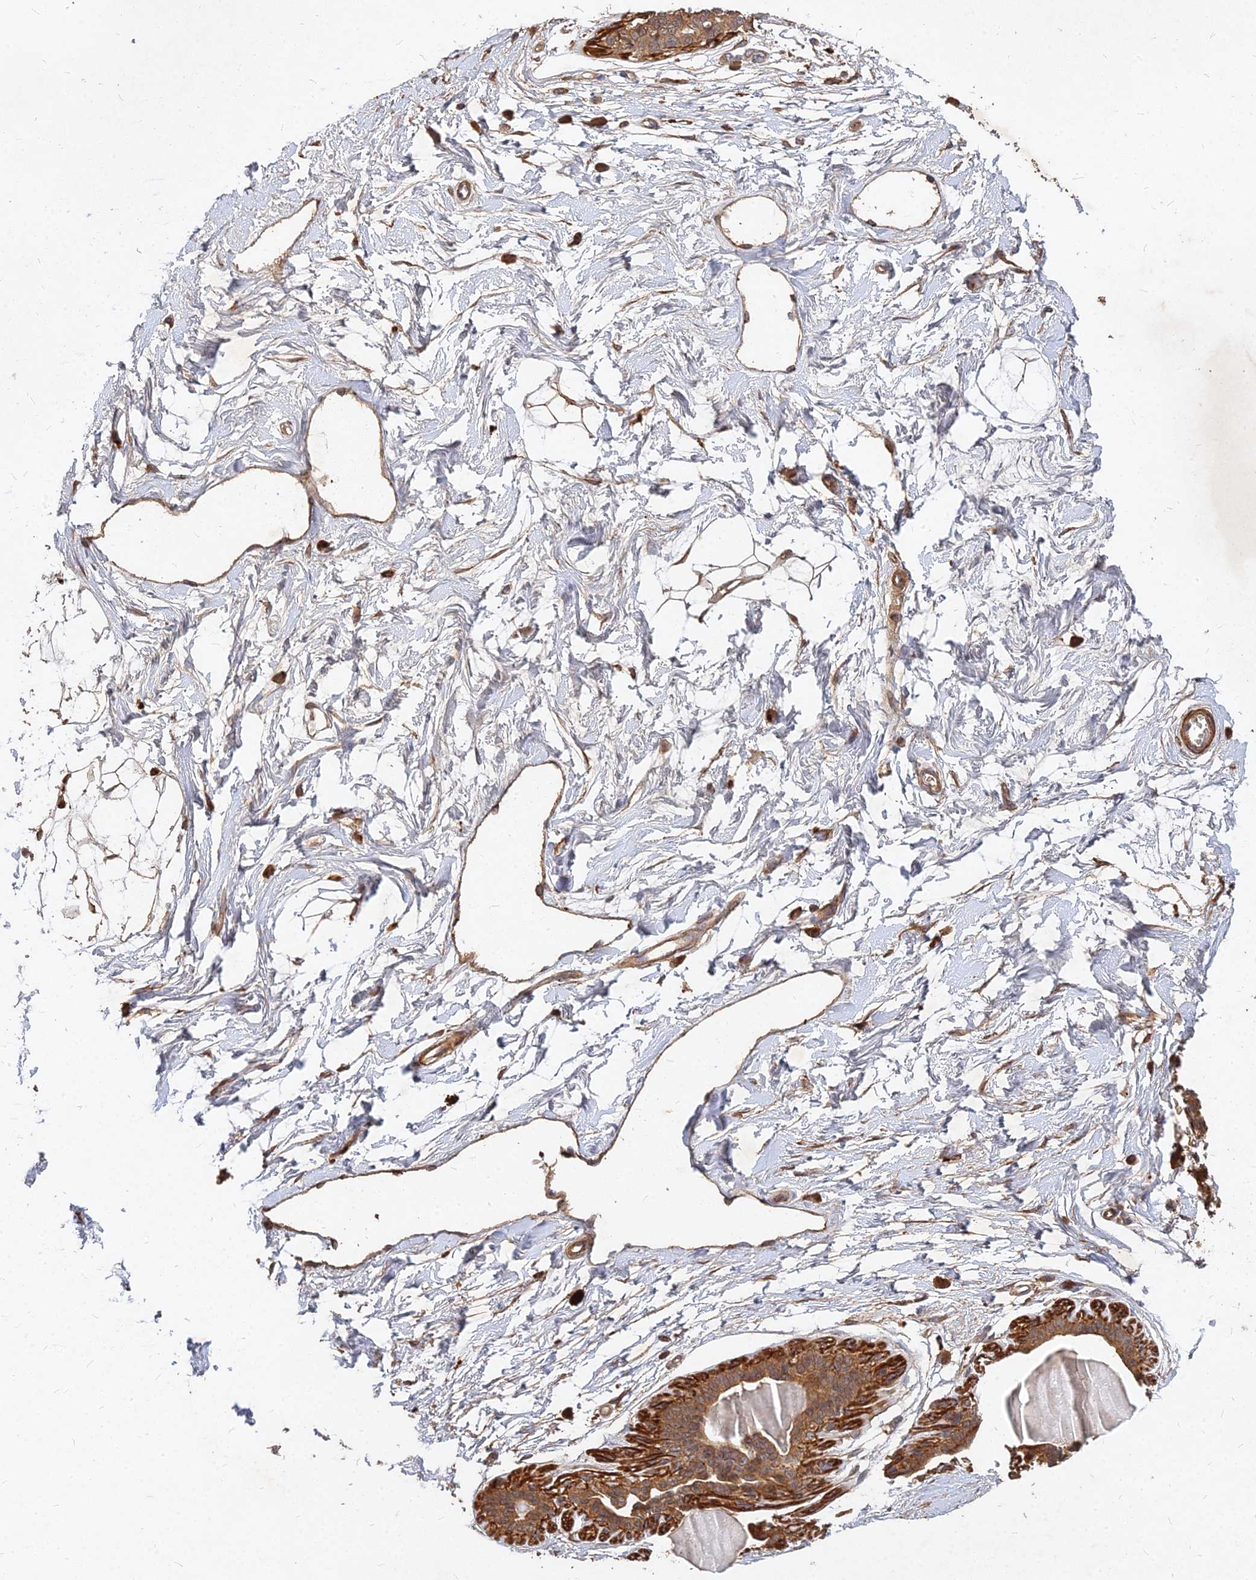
{"staining": {"intensity": "moderate", "quantity": ">75%", "location": "cytoplasmic/membranous"}, "tissue": "breast", "cell_type": "Adipocytes", "image_type": "normal", "snomed": [{"axis": "morphology", "description": "Normal tissue, NOS"}, {"axis": "topography", "description": "Breast"}], "caption": "A high-resolution histopathology image shows immunohistochemistry (IHC) staining of normal breast, which exhibits moderate cytoplasmic/membranous staining in about >75% of adipocytes. (DAB (3,3'-diaminobenzidine) = brown stain, brightfield microscopy at high magnification).", "gene": "UBE2W", "patient": {"sex": "female", "age": 45}}